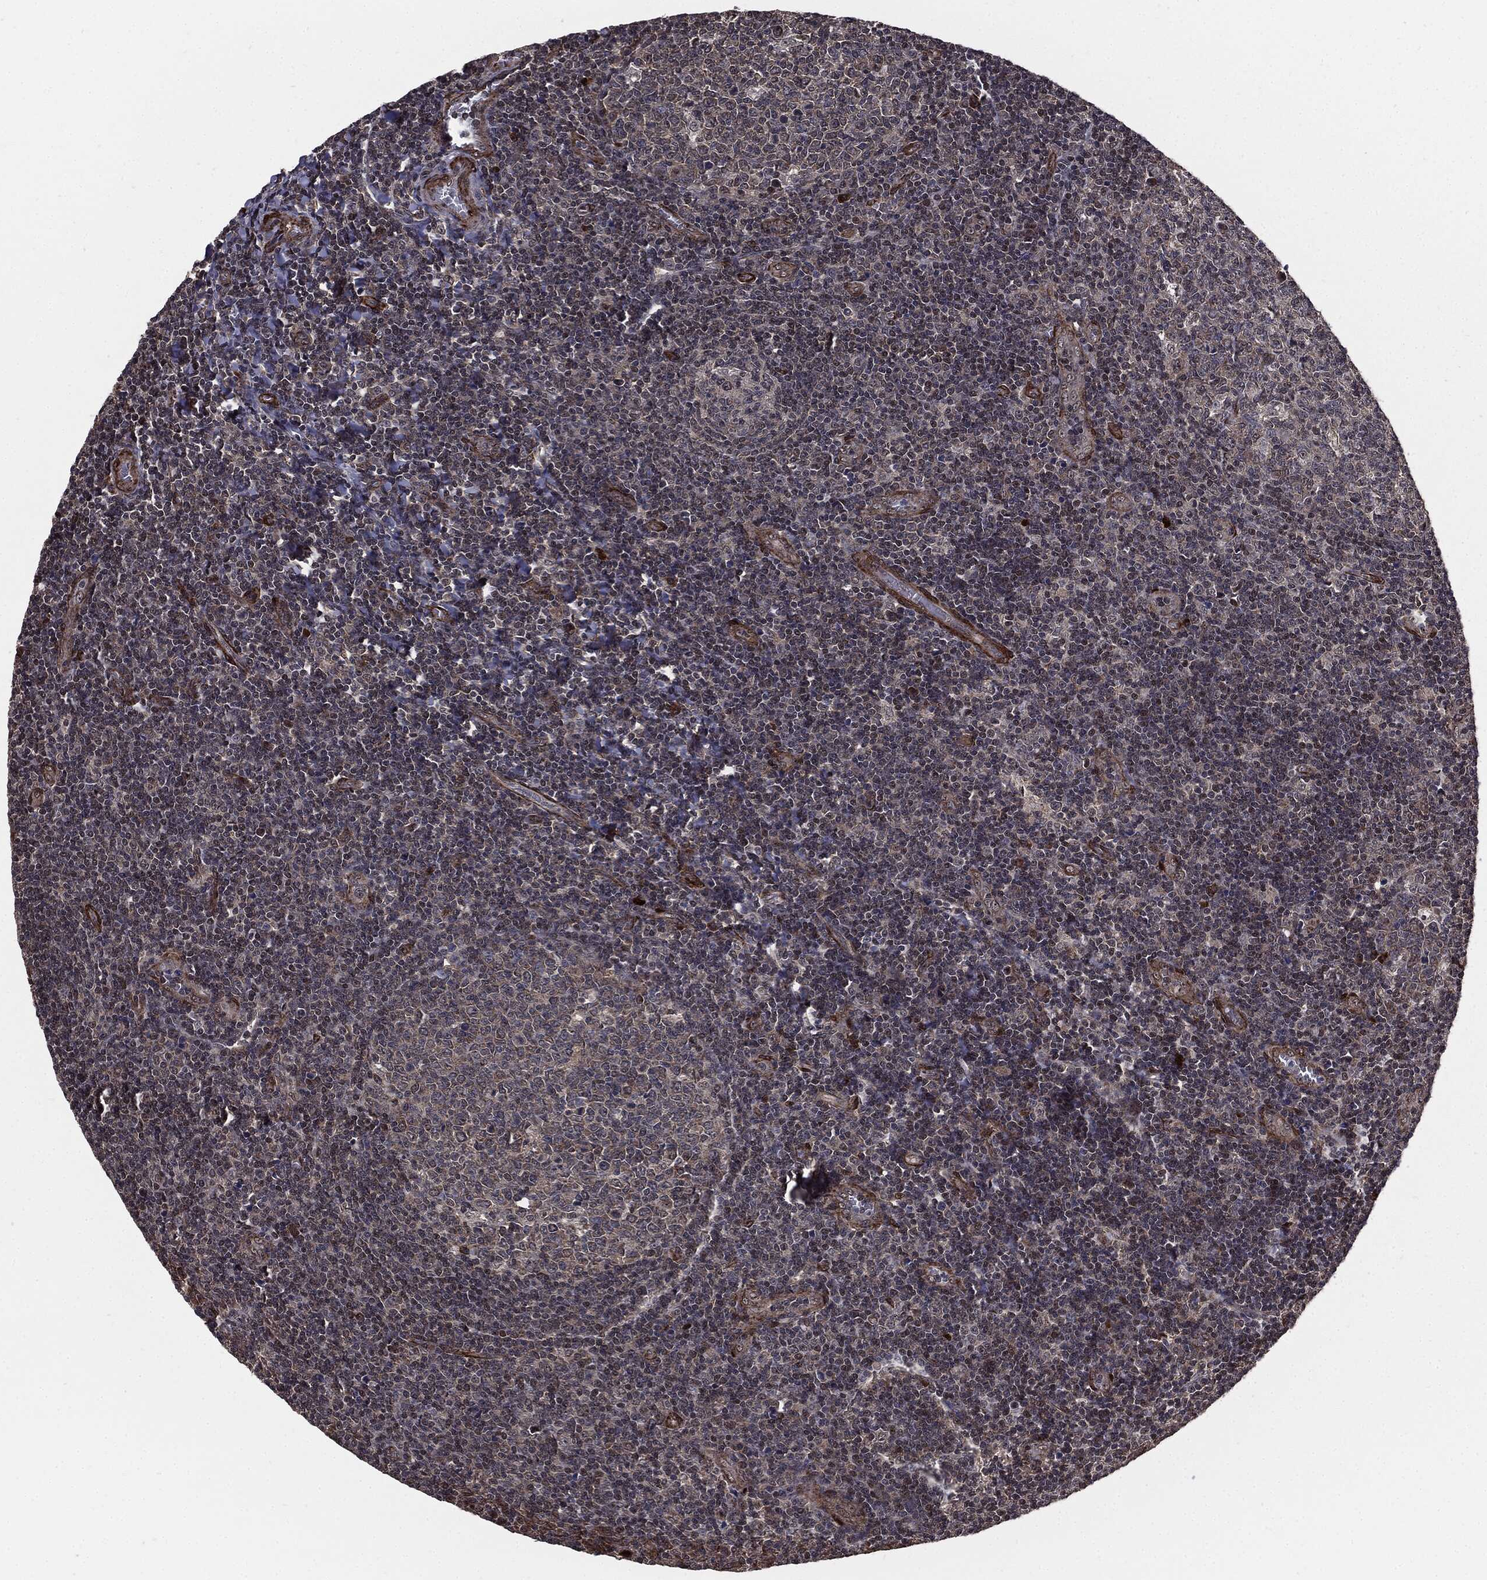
{"staining": {"intensity": "negative", "quantity": "none", "location": "none"}, "tissue": "tonsil", "cell_type": "Germinal center cells", "image_type": "normal", "snomed": [{"axis": "morphology", "description": "Normal tissue, NOS"}, {"axis": "topography", "description": "Tonsil"}], "caption": "The immunohistochemistry (IHC) histopathology image has no significant expression in germinal center cells of tonsil. The staining was performed using DAB (3,3'-diaminobenzidine) to visualize the protein expression in brown, while the nuclei were stained in blue with hematoxylin (Magnification: 20x).", "gene": "PTPA", "patient": {"sex": "female", "age": 13}}